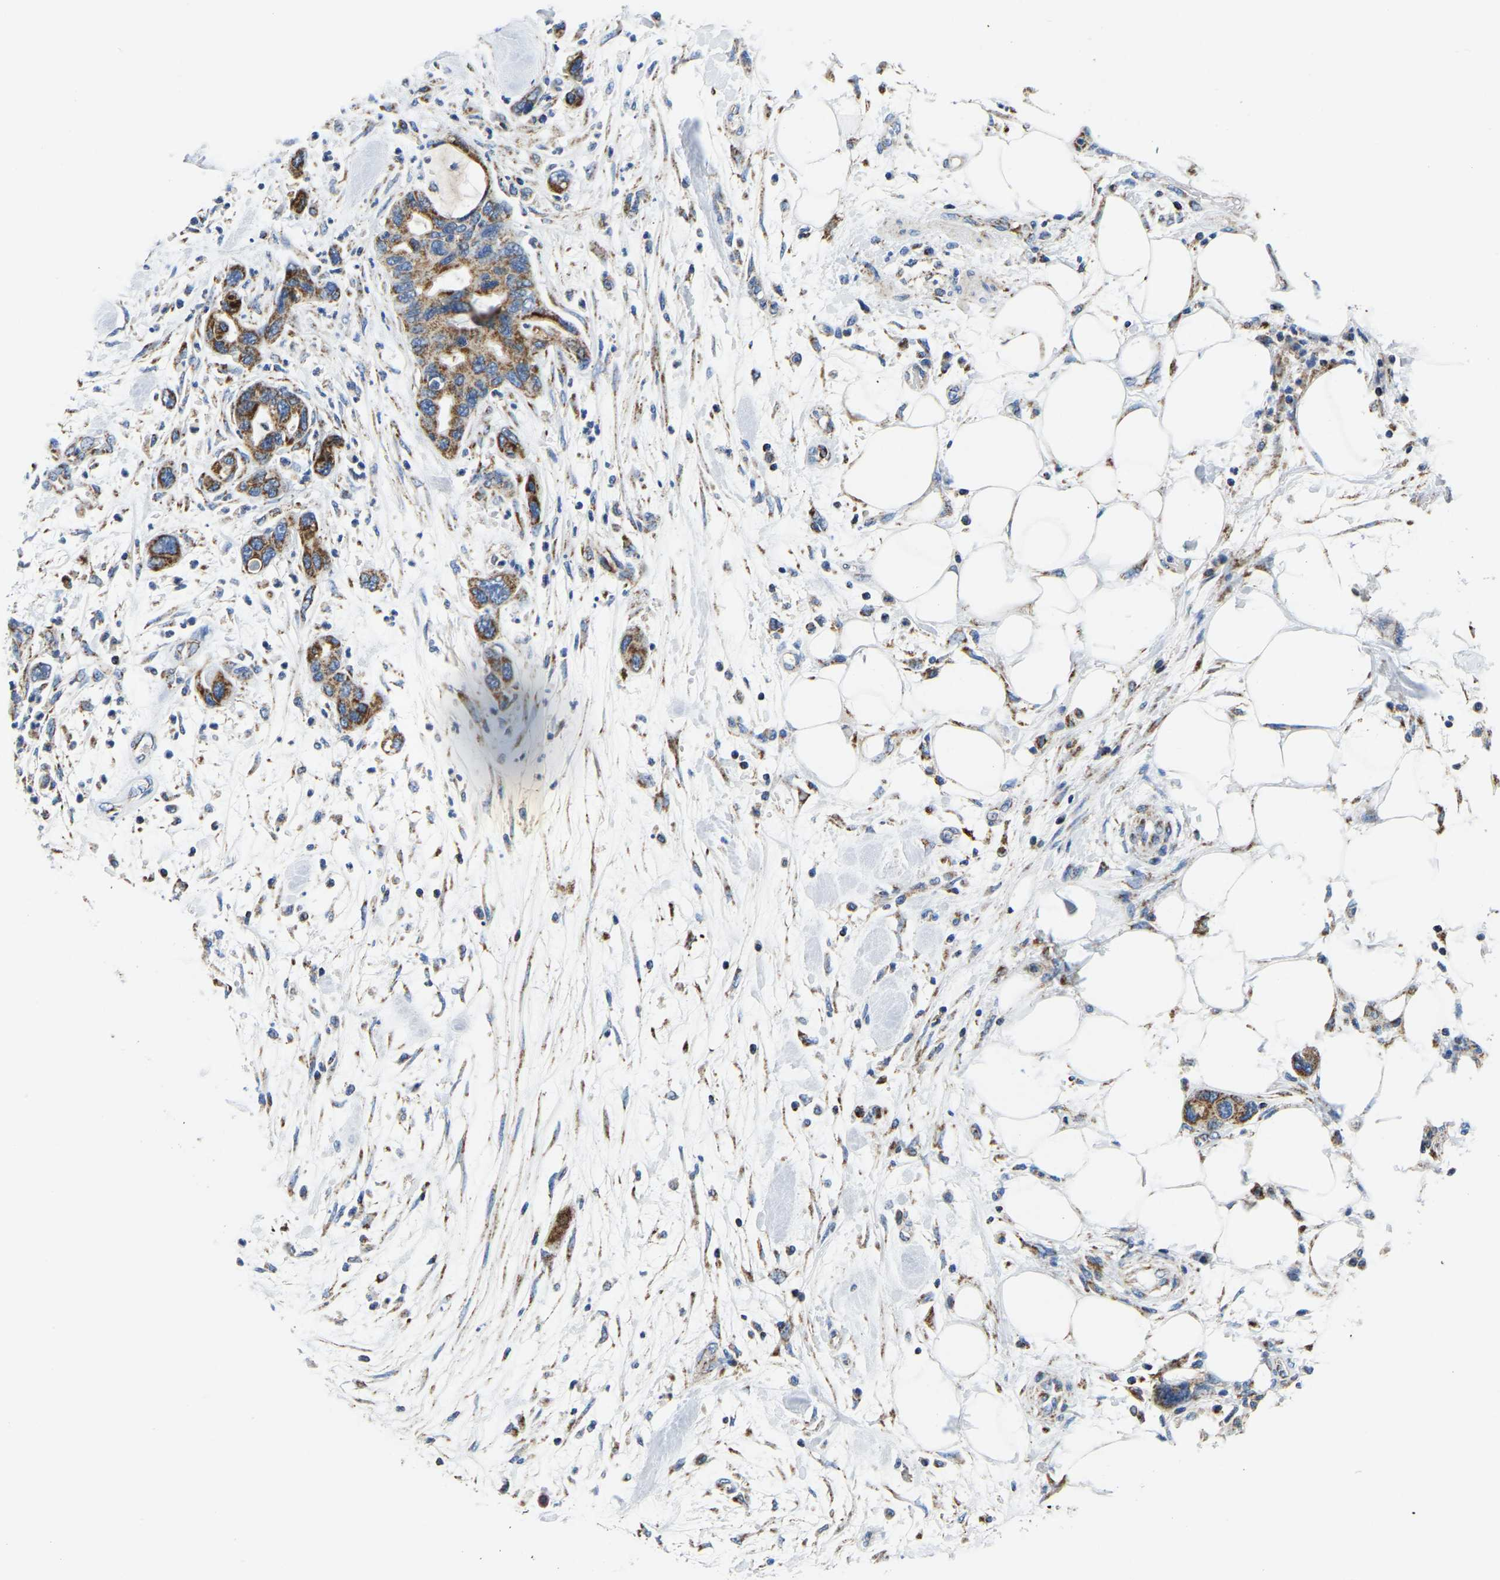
{"staining": {"intensity": "moderate", "quantity": ">75%", "location": "cytoplasmic/membranous"}, "tissue": "pancreatic cancer", "cell_type": "Tumor cells", "image_type": "cancer", "snomed": [{"axis": "morphology", "description": "Normal tissue, NOS"}, {"axis": "morphology", "description": "Adenocarcinoma, NOS"}, {"axis": "topography", "description": "Pancreas"}], "caption": "This photomicrograph reveals pancreatic cancer stained with immunohistochemistry (IHC) to label a protein in brown. The cytoplasmic/membranous of tumor cells show moderate positivity for the protein. Nuclei are counter-stained blue.", "gene": "SFXN1", "patient": {"sex": "female", "age": 71}}